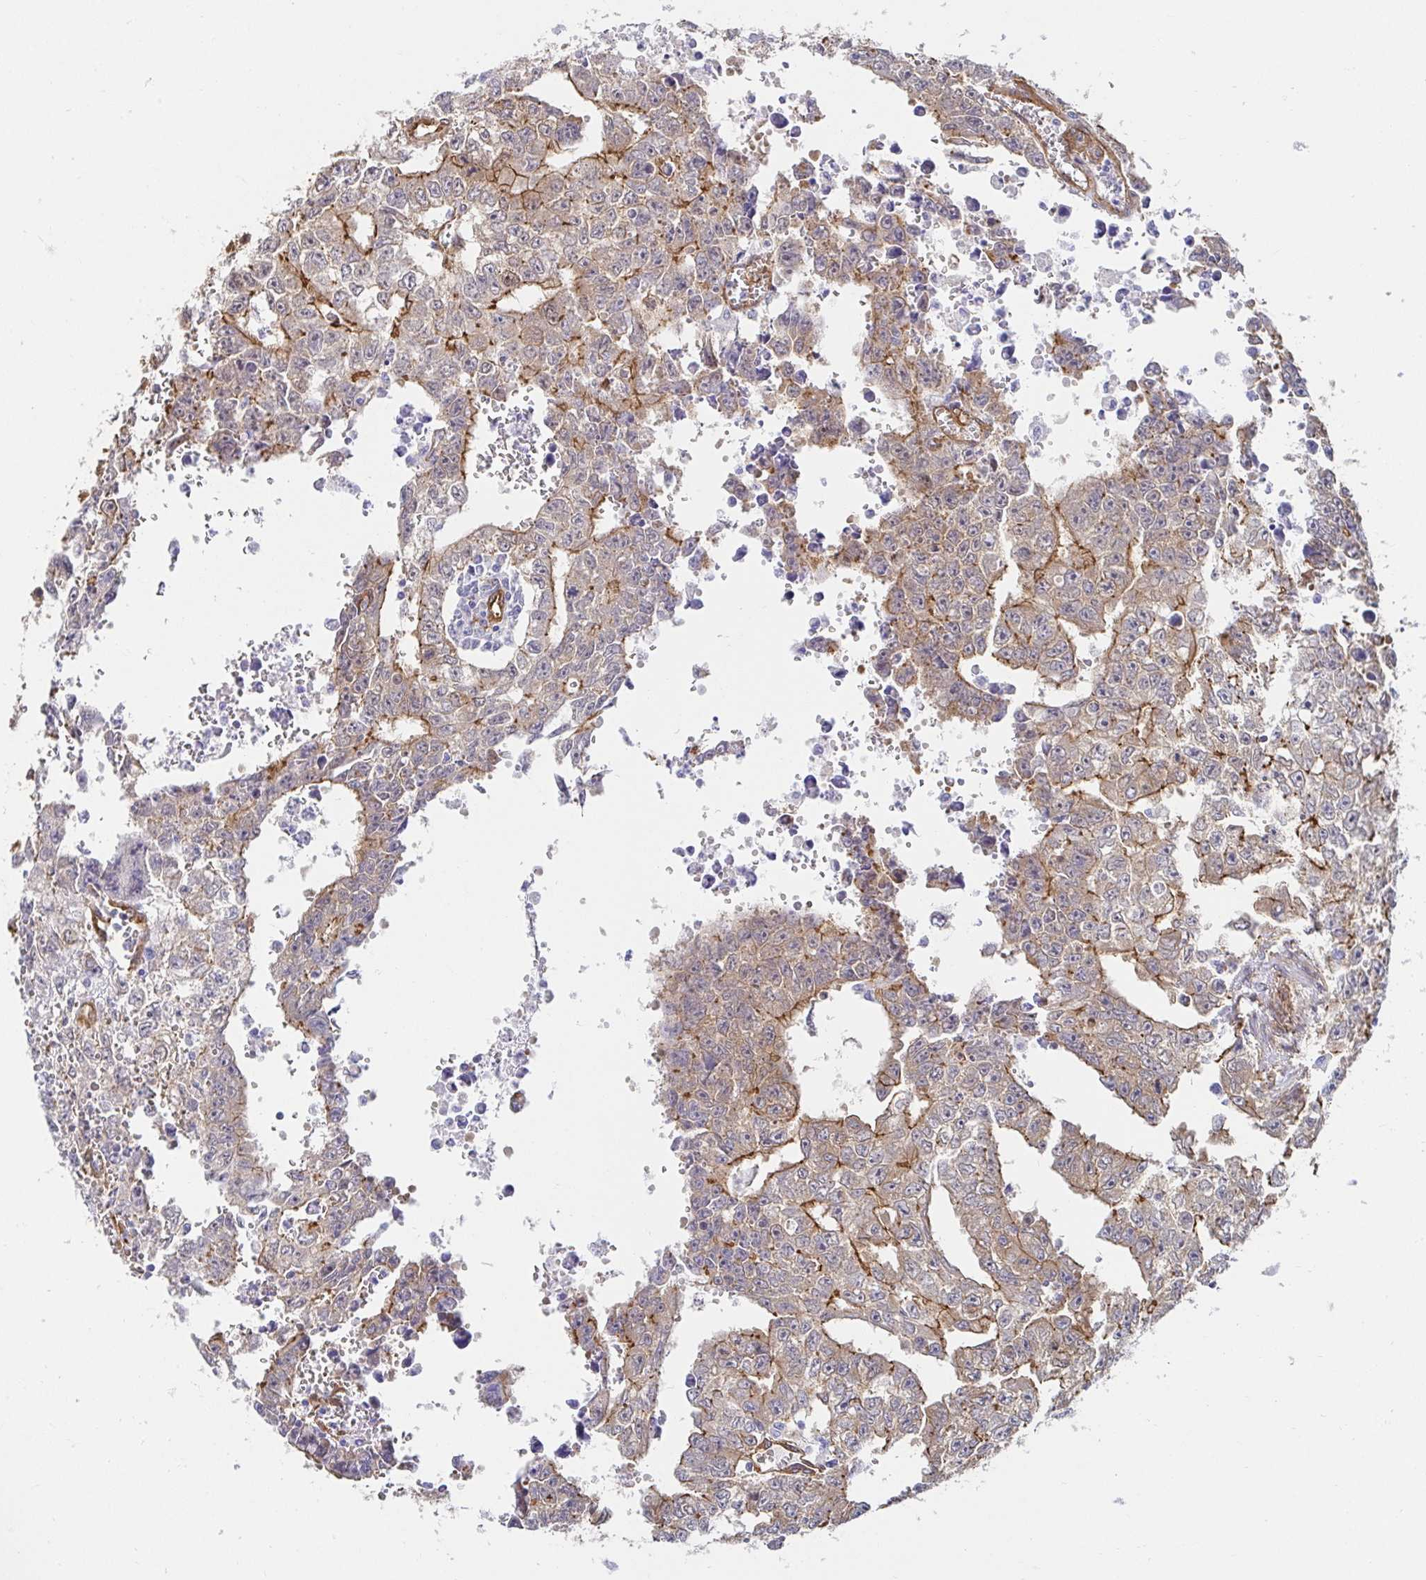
{"staining": {"intensity": "moderate", "quantity": ">75%", "location": "cytoplasmic/membranous"}, "tissue": "testis cancer", "cell_type": "Tumor cells", "image_type": "cancer", "snomed": [{"axis": "morphology", "description": "Carcinoma, Embryonal, NOS"}, {"axis": "morphology", "description": "Teratoma, malignant, NOS"}, {"axis": "topography", "description": "Testis"}], "caption": "Protein expression analysis of testis teratoma (malignant) displays moderate cytoplasmic/membranous expression in approximately >75% of tumor cells.", "gene": "CTTN", "patient": {"sex": "male", "age": 24}}